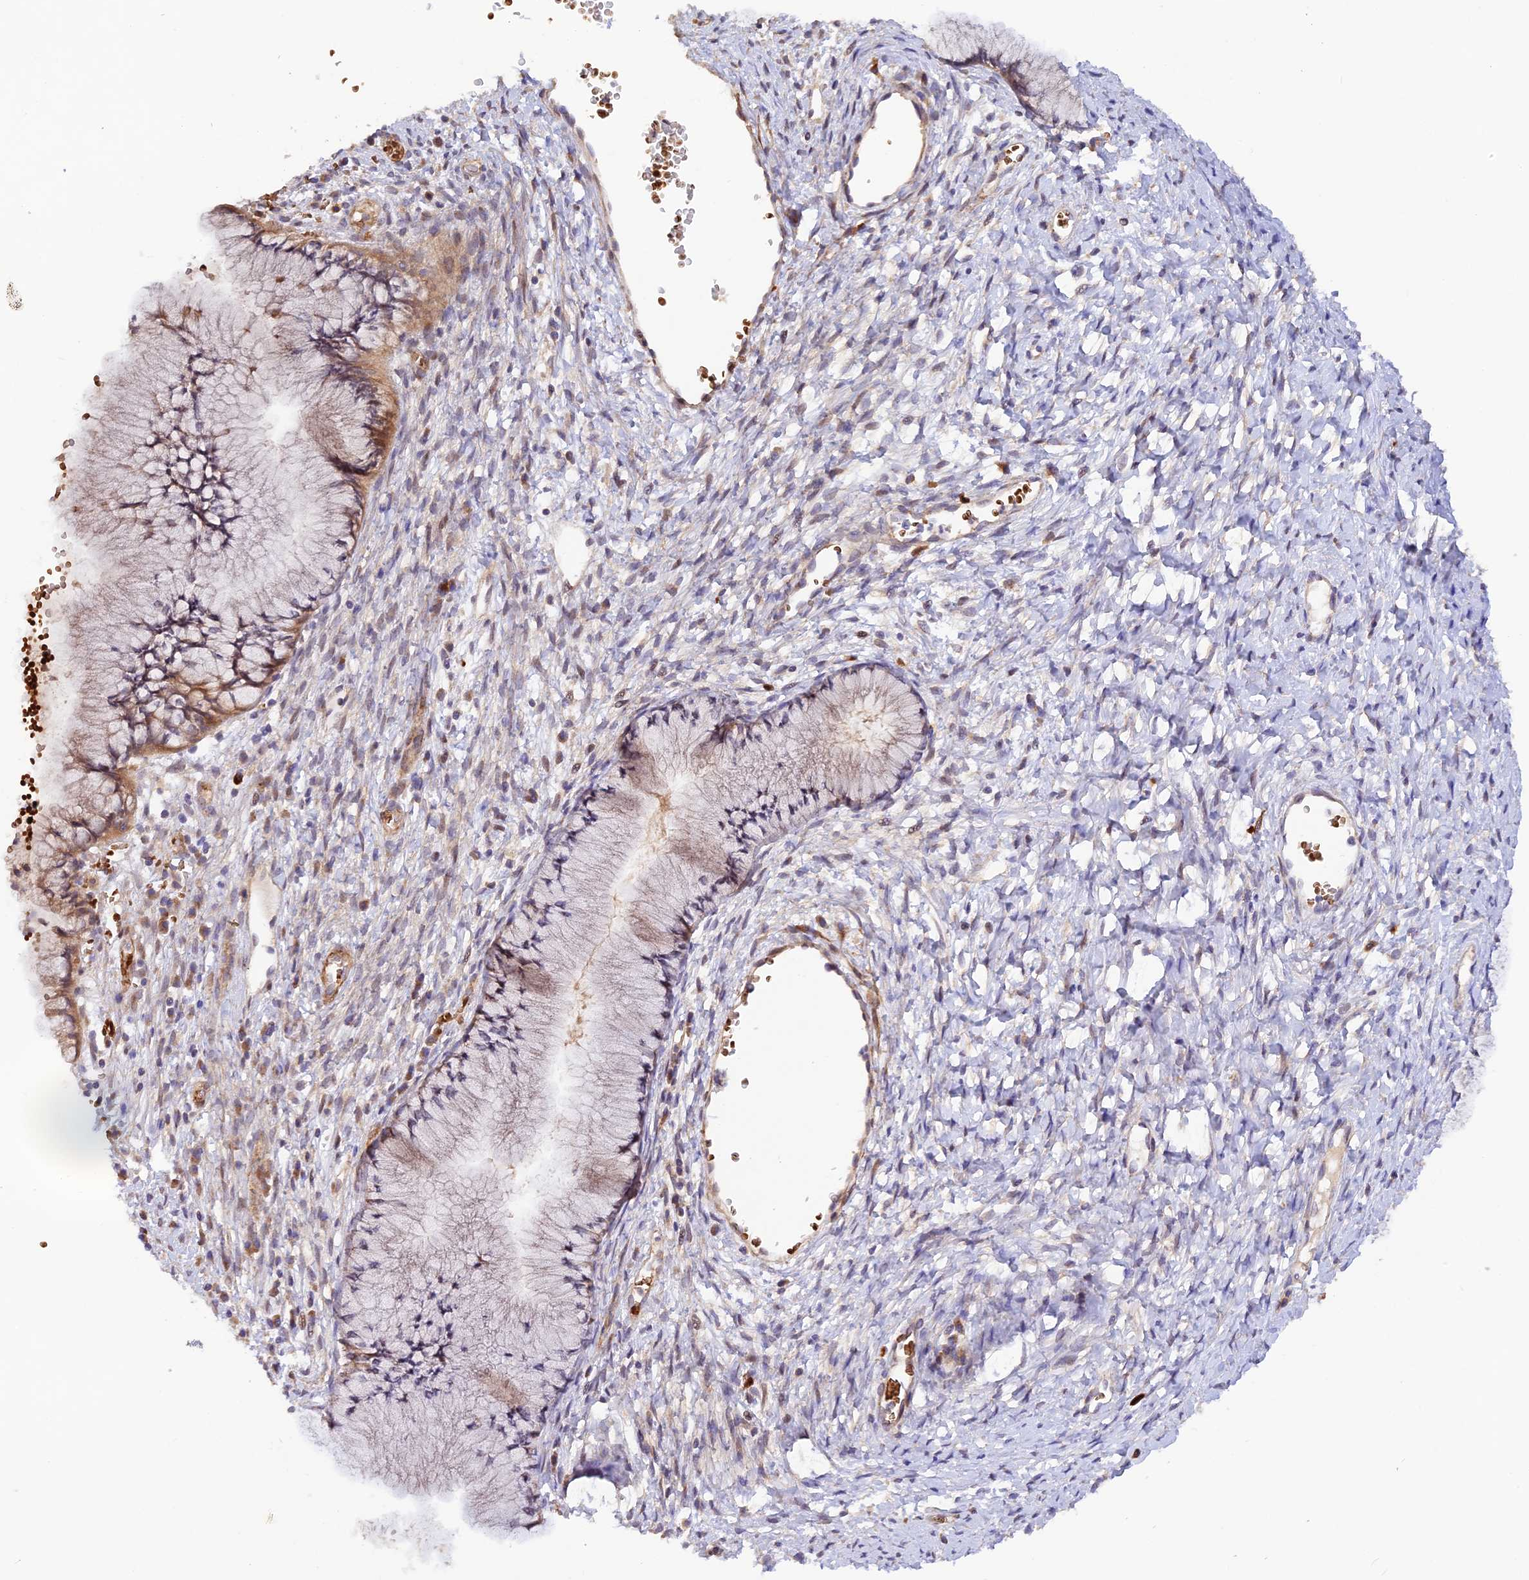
{"staining": {"intensity": "moderate", "quantity": "25%-75%", "location": "cytoplasmic/membranous"}, "tissue": "cervix", "cell_type": "Glandular cells", "image_type": "normal", "snomed": [{"axis": "morphology", "description": "Normal tissue, NOS"}, {"axis": "topography", "description": "Cervix"}], "caption": "The histopathology image displays immunohistochemical staining of normal cervix. There is moderate cytoplasmic/membranous staining is seen in approximately 25%-75% of glandular cells. (brown staining indicates protein expression, while blue staining denotes nuclei).", "gene": "WDFY4", "patient": {"sex": "female", "age": 42}}